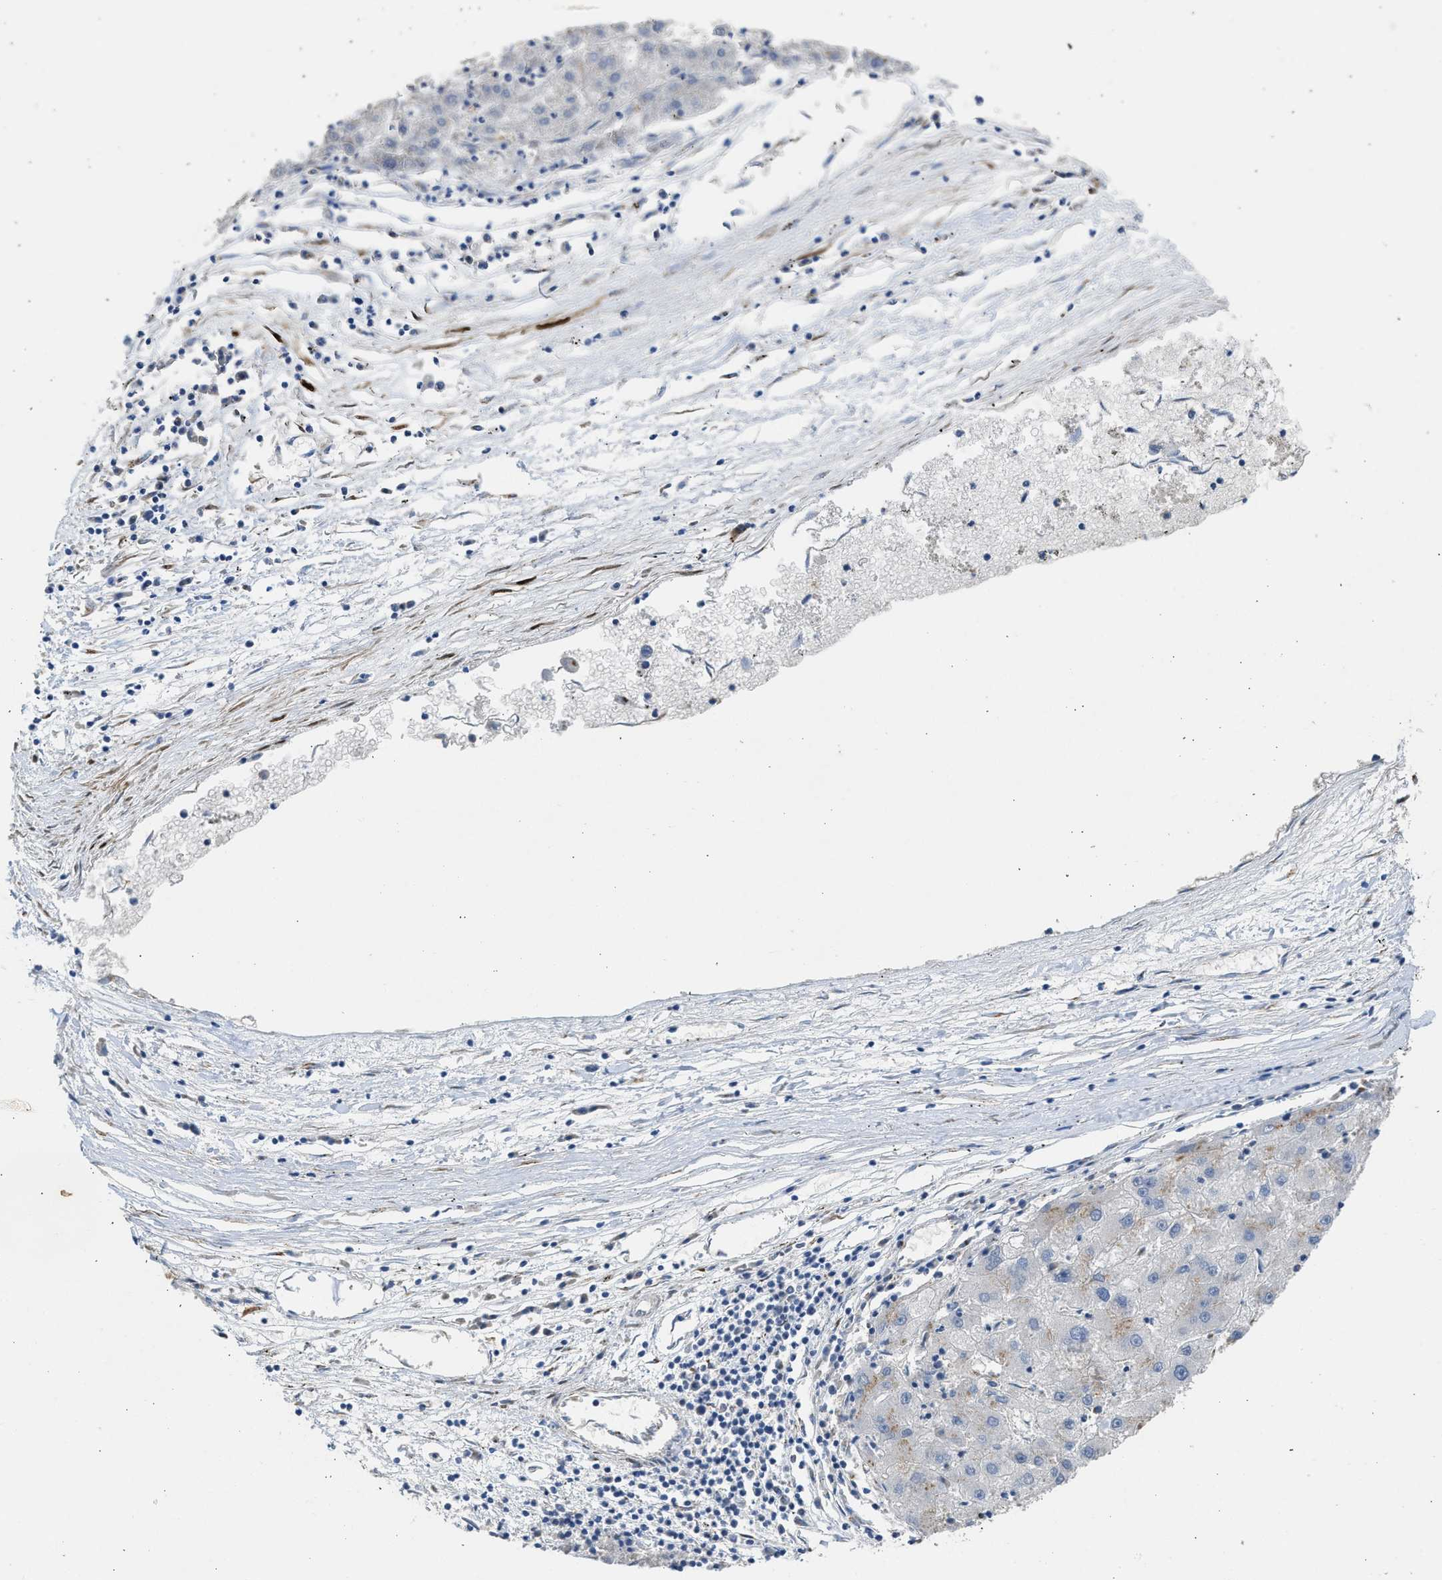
{"staining": {"intensity": "negative", "quantity": "none", "location": "none"}, "tissue": "liver cancer", "cell_type": "Tumor cells", "image_type": "cancer", "snomed": [{"axis": "morphology", "description": "Carcinoma, Hepatocellular, NOS"}, {"axis": "topography", "description": "Liver"}], "caption": "Tumor cells are negative for brown protein staining in hepatocellular carcinoma (liver). Nuclei are stained in blue.", "gene": "IPO8", "patient": {"sex": "male", "age": 72}}